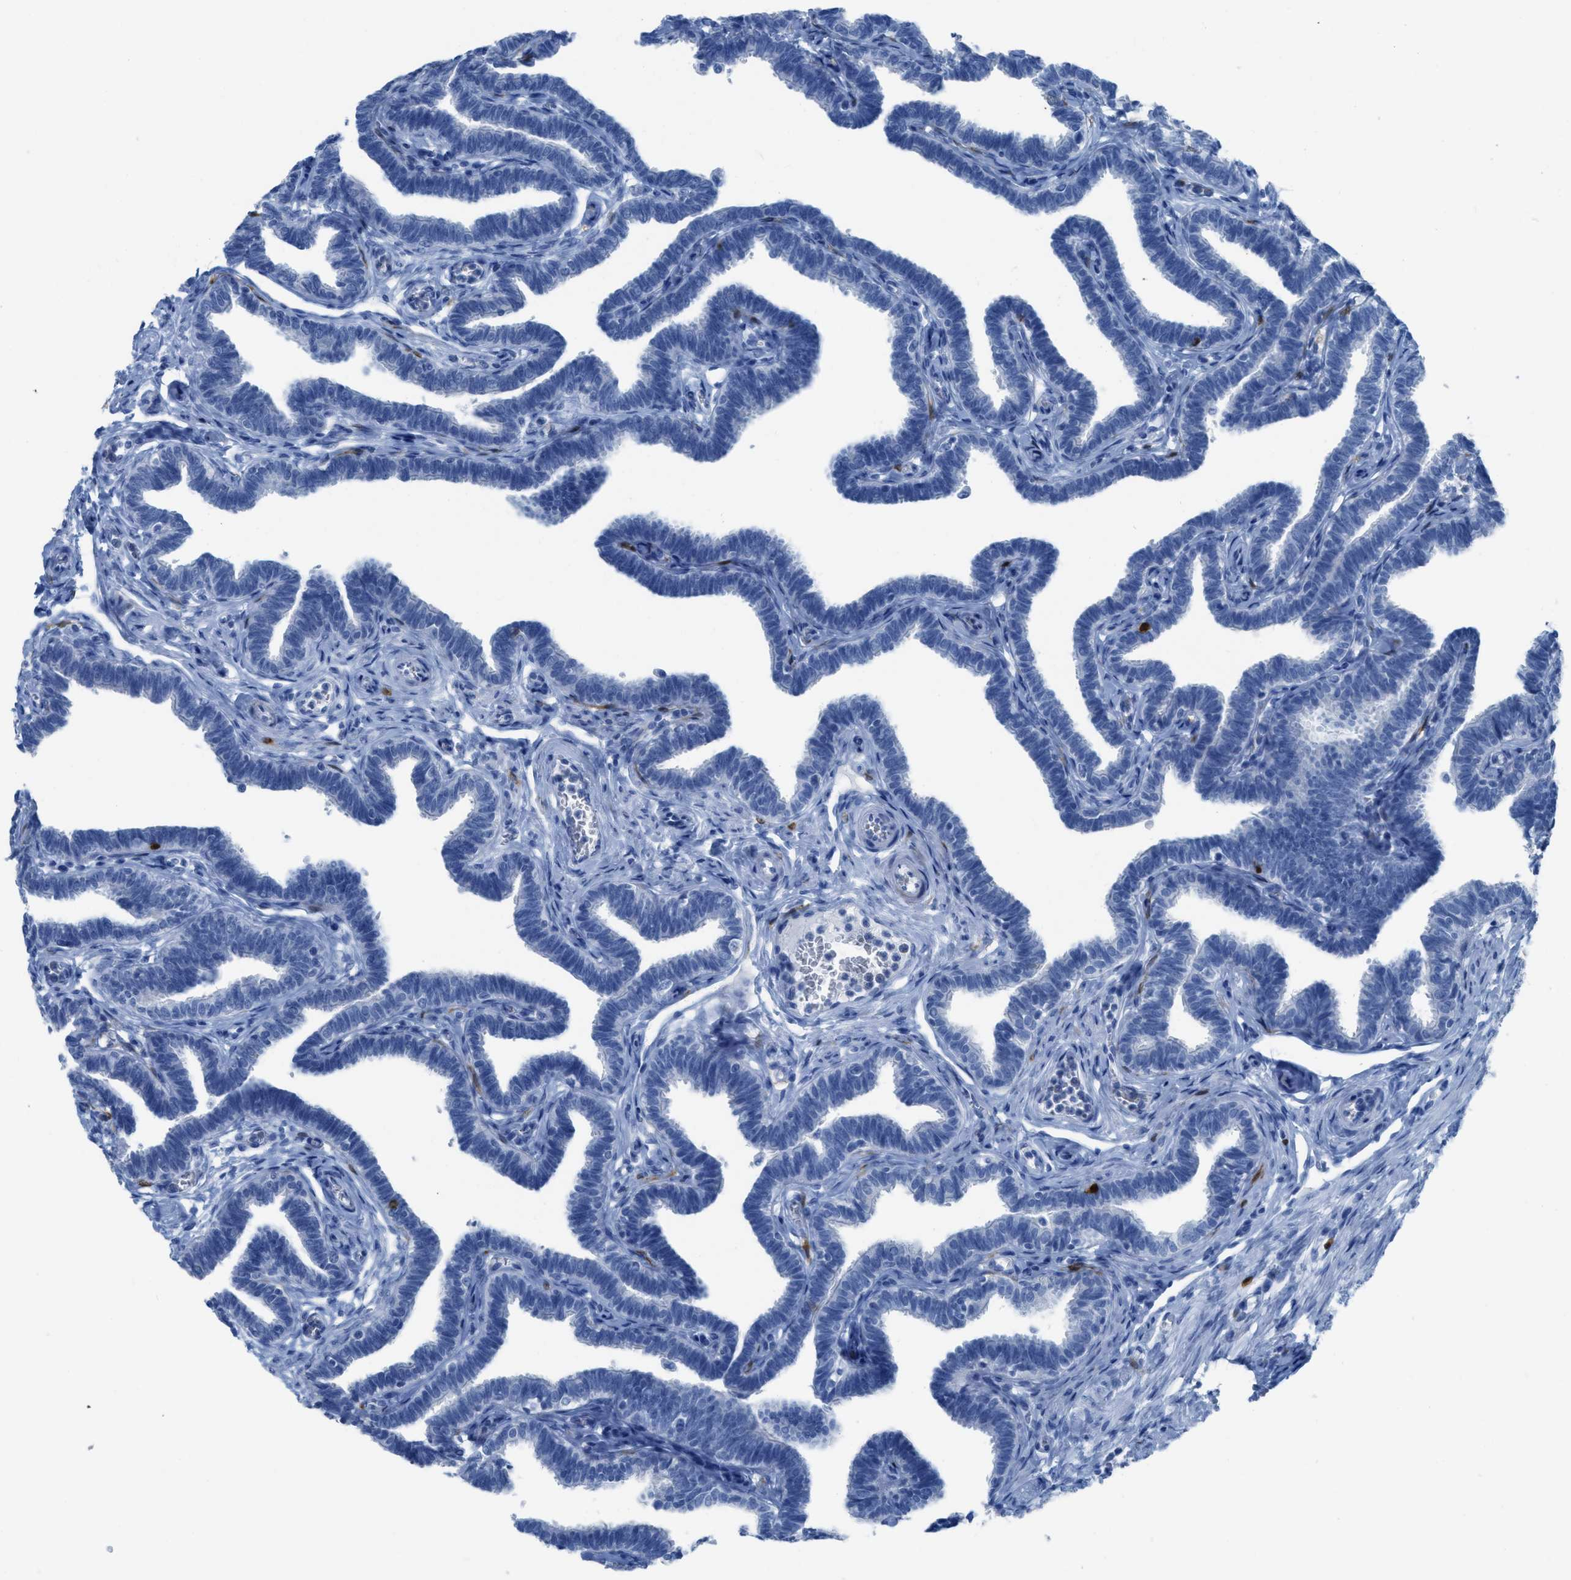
{"staining": {"intensity": "negative", "quantity": "none", "location": "none"}, "tissue": "fallopian tube", "cell_type": "Glandular cells", "image_type": "normal", "snomed": [{"axis": "morphology", "description": "Normal tissue, NOS"}, {"axis": "topography", "description": "Fallopian tube"}, {"axis": "topography", "description": "Ovary"}], "caption": "An immunohistochemistry (IHC) histopathology image of normal fallopian tube is shown. There is no staining in glandular cells of fallopian tube. (Immunohistochemistry (ihc), brightfield microscopy, high magnification).", "gene": "CDKN2A", "patient": {"sex": "female", "age": 23}}